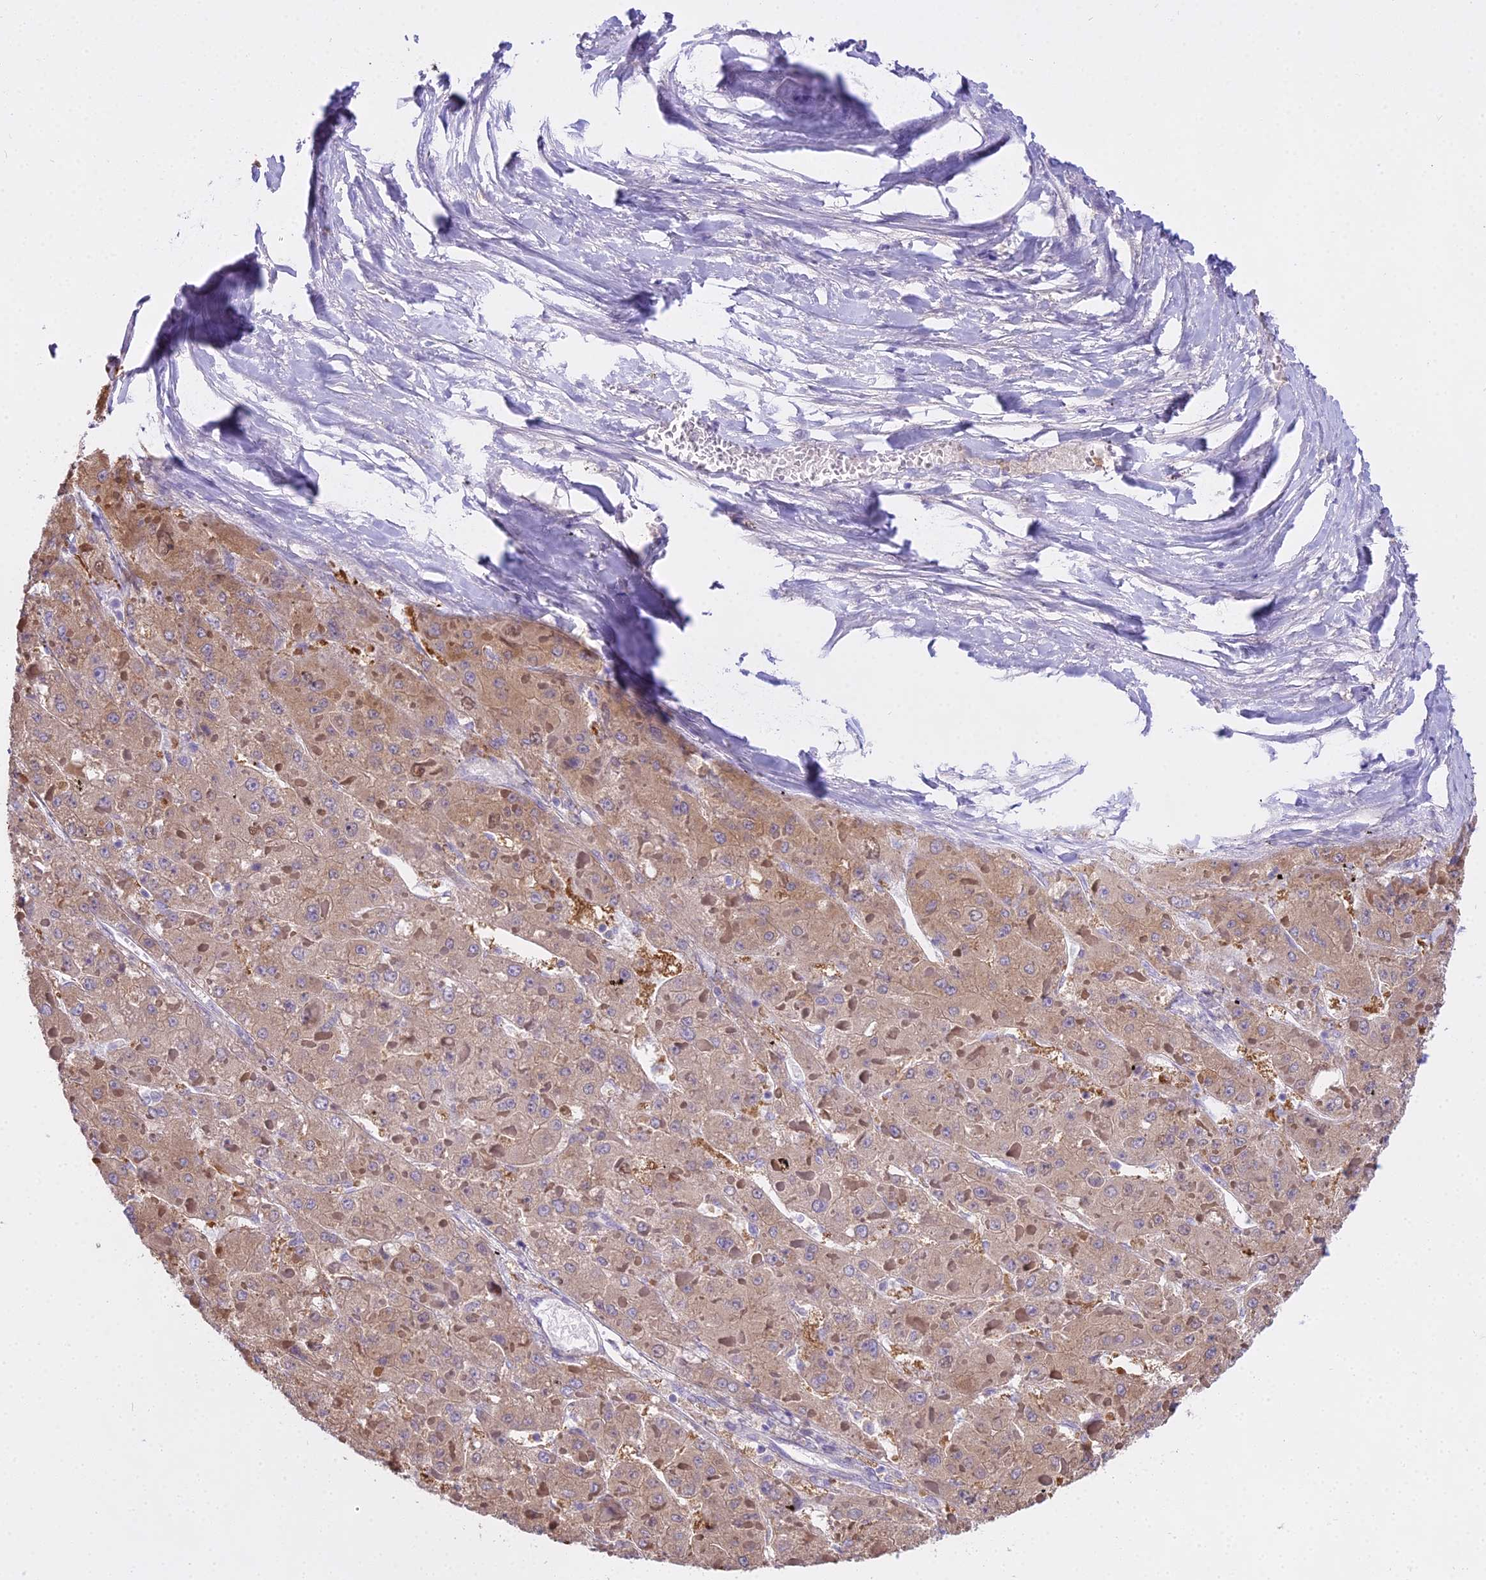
{"staining": {"intensity": "weak", "quantity": ">75%", "location": "cytoplasmic/membranous,nuclear"}, "tissue": "liver cancer", "cell_type": "Tumor cells", "image_type": "cancer", "snomed": [{"axis": "morphology", "description": "Carcinoma, Hepatocellular, NOS"}, {"axis": "topography", "description": "Liver"}], "caption": "Weak cytoplasmic/membranous and nuclear positivity is identified in approximately >75% of tumor cells in hepatocellular carcinoma (liver).", "gene": "MAT2A", "patient": {"sex": "female", "age": 73}}